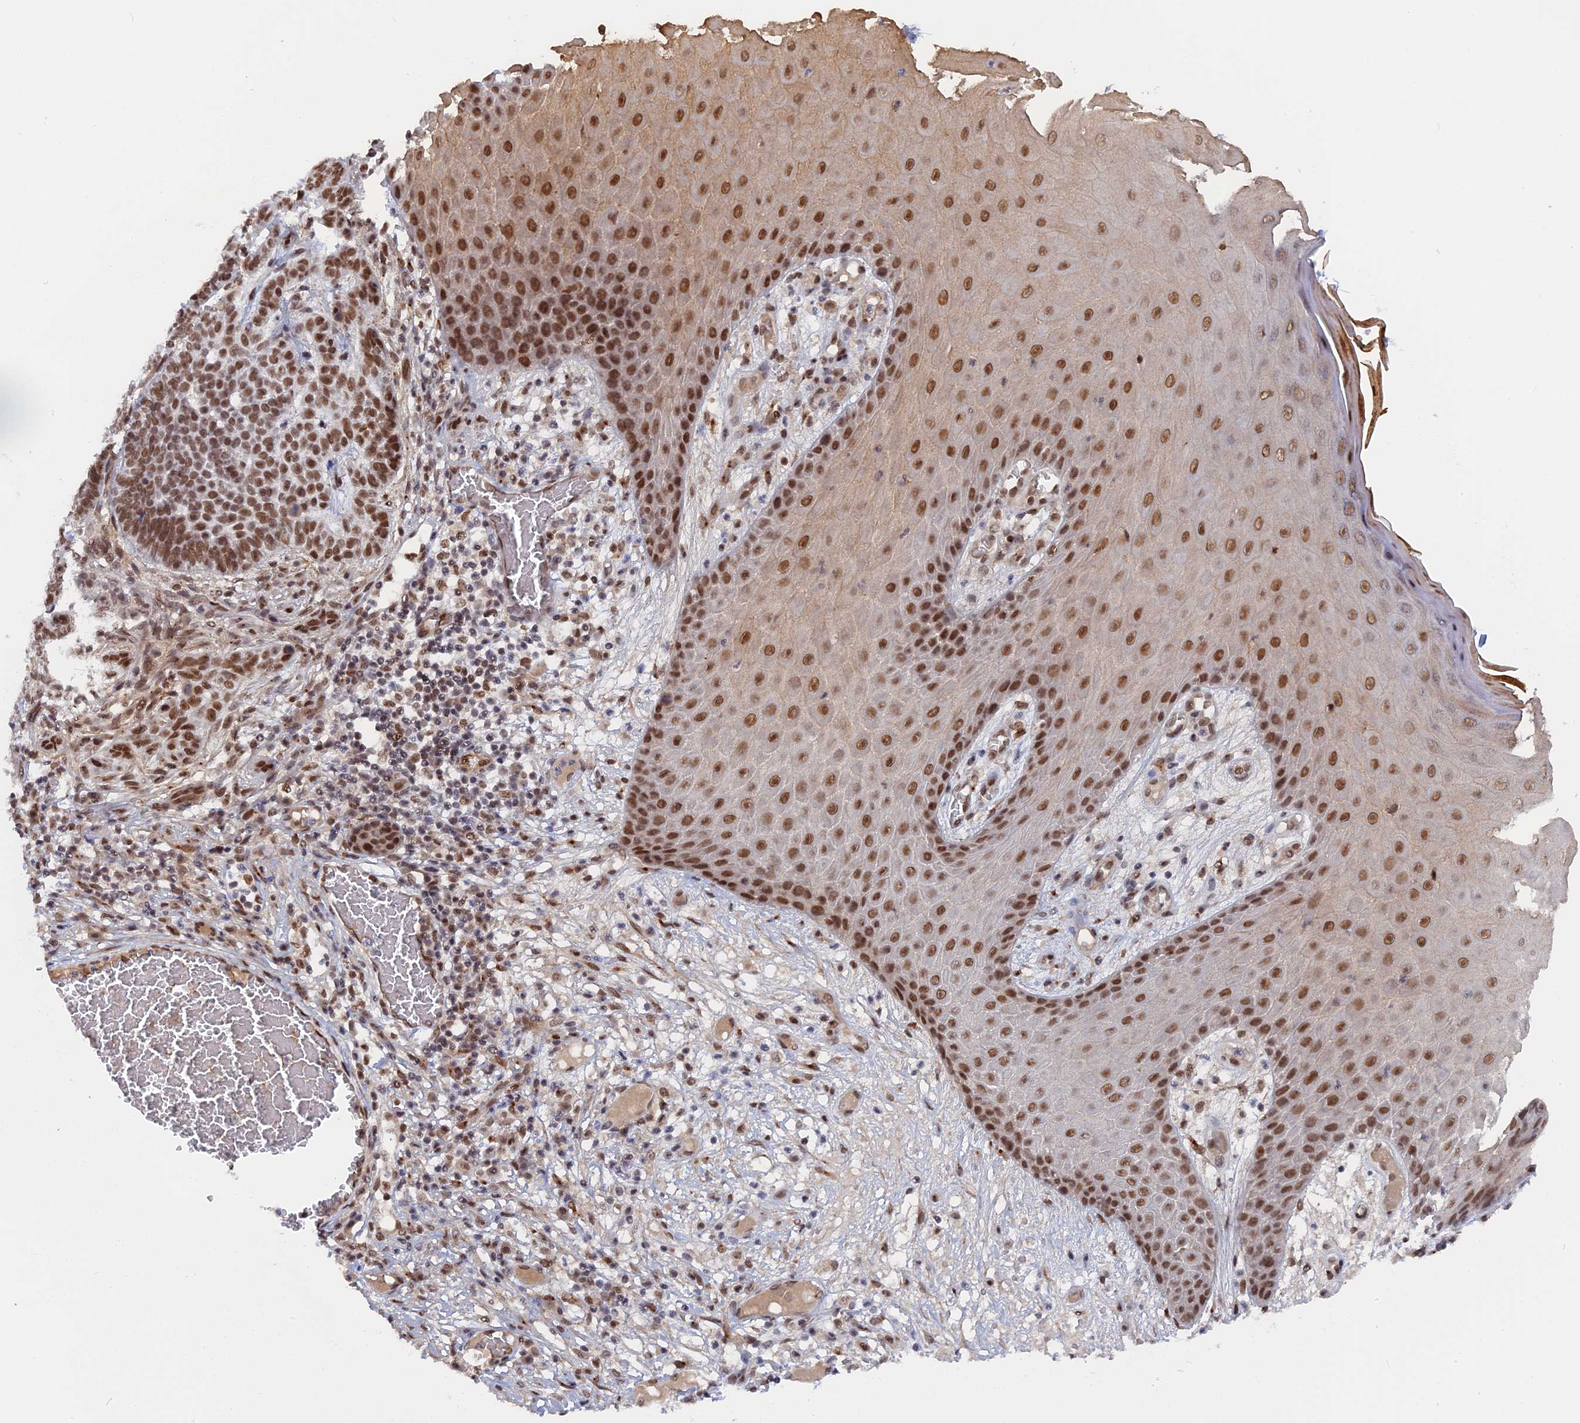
{"staining": {"intensity": "moderate", "quantity": ">75%", "location": "nuclear"}, "tissue": "skin cancer", "cell_type": "Tumor cells", "image_type": "cancer", "snomed": [{"axis": "morphology", "description": "Normal tissue, NOS"}, {"axis": "morphology", "description": "Basal cell carcinoma"}, {"axis": "topography", "description": "Skin"}], "caption": "A photomicrograph of human basal cell carcinoma (skin) stained for a protein exhibits moderate nuclear brown staining in tumor cells.", "gene": "CCDC85A", "patient": {"sex": "male", "age": 64}}